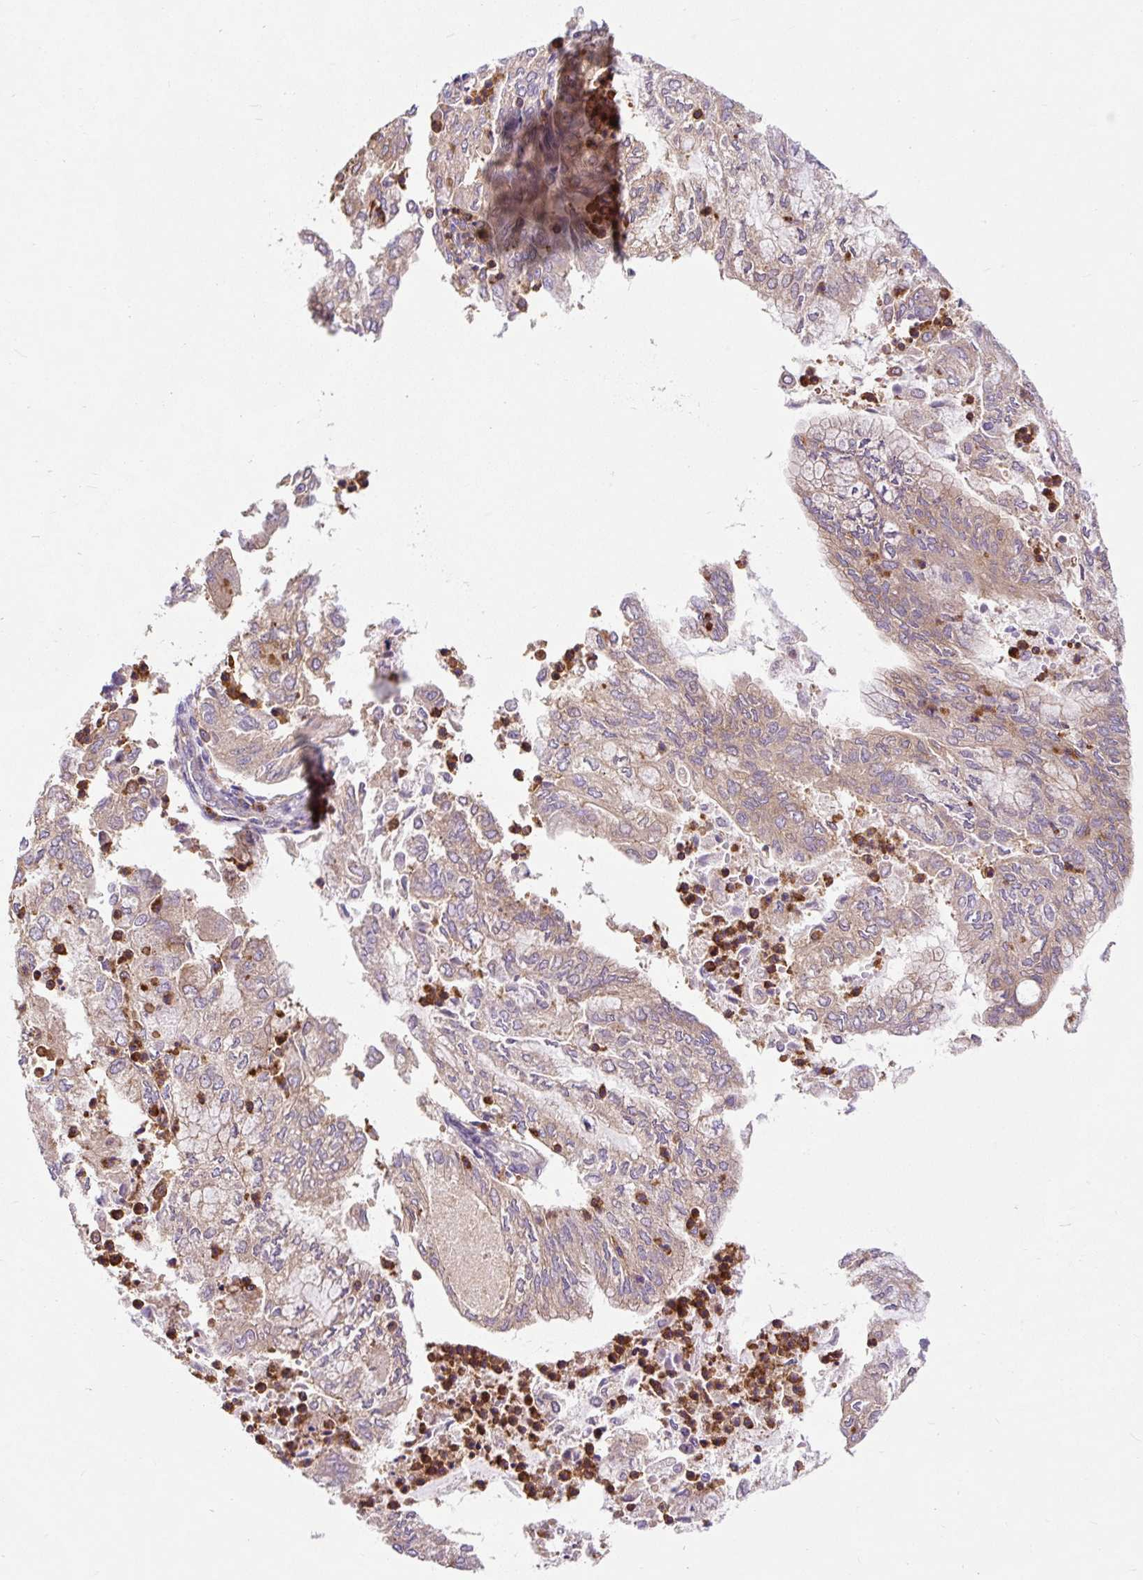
{"staining": {"intensity": "weak", "quantity": ">75%", "location": "cytoplasmic/membranous"}, "tissue": "endometrial cancer", "cell_type": "Tumor cells", "image_type": "cancer", "snomed": [{"axis": "morphology", "description": "Adenocarcinoma, NOS"}, {"axis": "topography", "description": "Endometrium"}], "caption": "Human endometrial cancer (adenocarcinoma) stained for a protein (brown) displays weak cytoplasmic/membranous positive expression in approximately >75% of tumor cells.", "gene": "CISD3", "patient": {"sex": "female", "age": 75}}